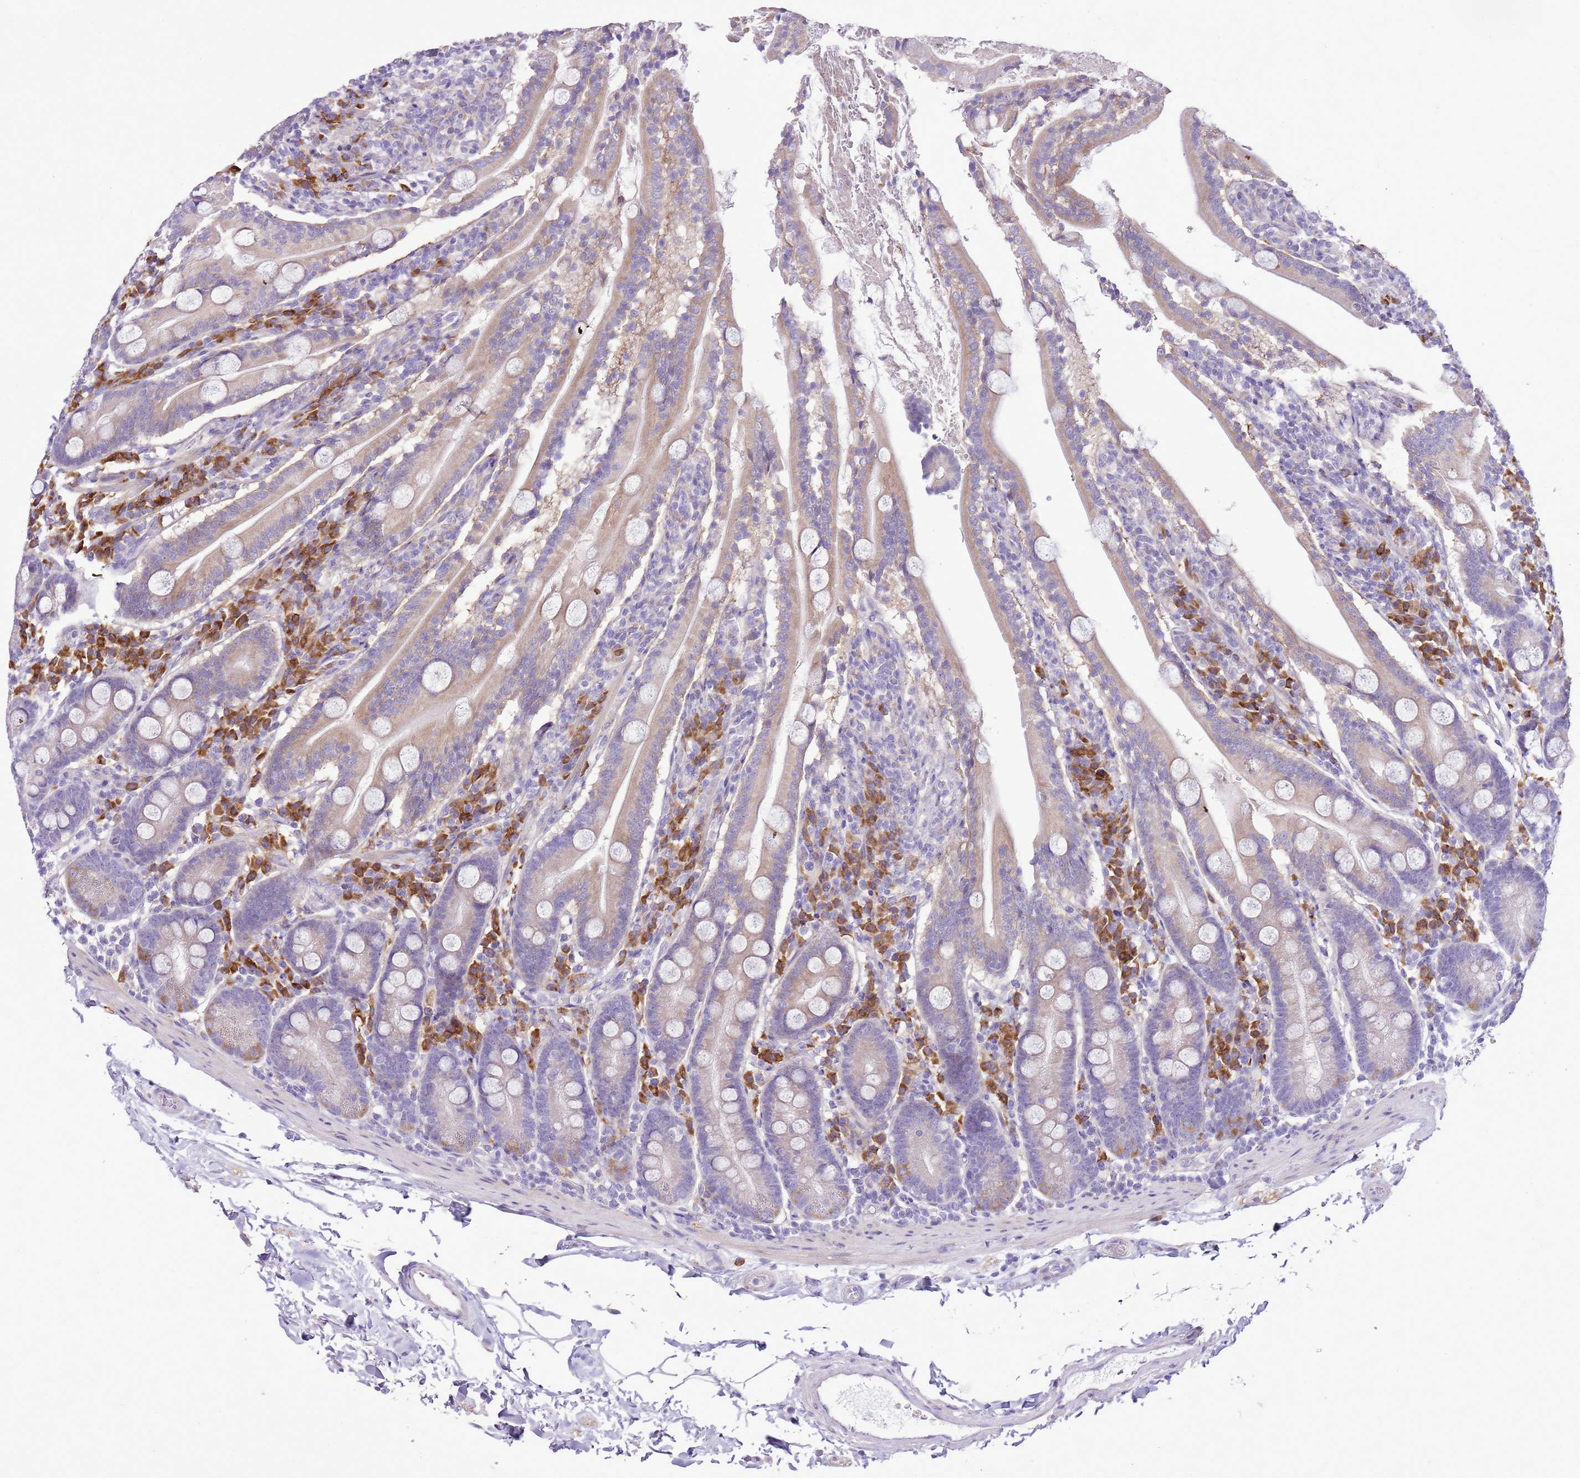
{"staining": {"intensity": "moderate", "quantity": "25%-75%", "location": "cytoplasmic/membranous"}, "tissue": "duodenum", "cell_type": "Glandular cells", "image_type": "normal", "snomed": [{"axis": "morphology", "description": "Normal tissue, NOS"}, {"axis": "topography", "description": "Duodenum"}], "caption": "A high-resolution image shows IHC staining of normal duodenum, which displays moderate cytoplasmic/membranous positivity in approximately 25%-75% of glandular cells. The protein is shown in brown color, while the nuclei are stained blue.", "gene": "AAR2", "patient": {"sex": "male", "age": 35}}